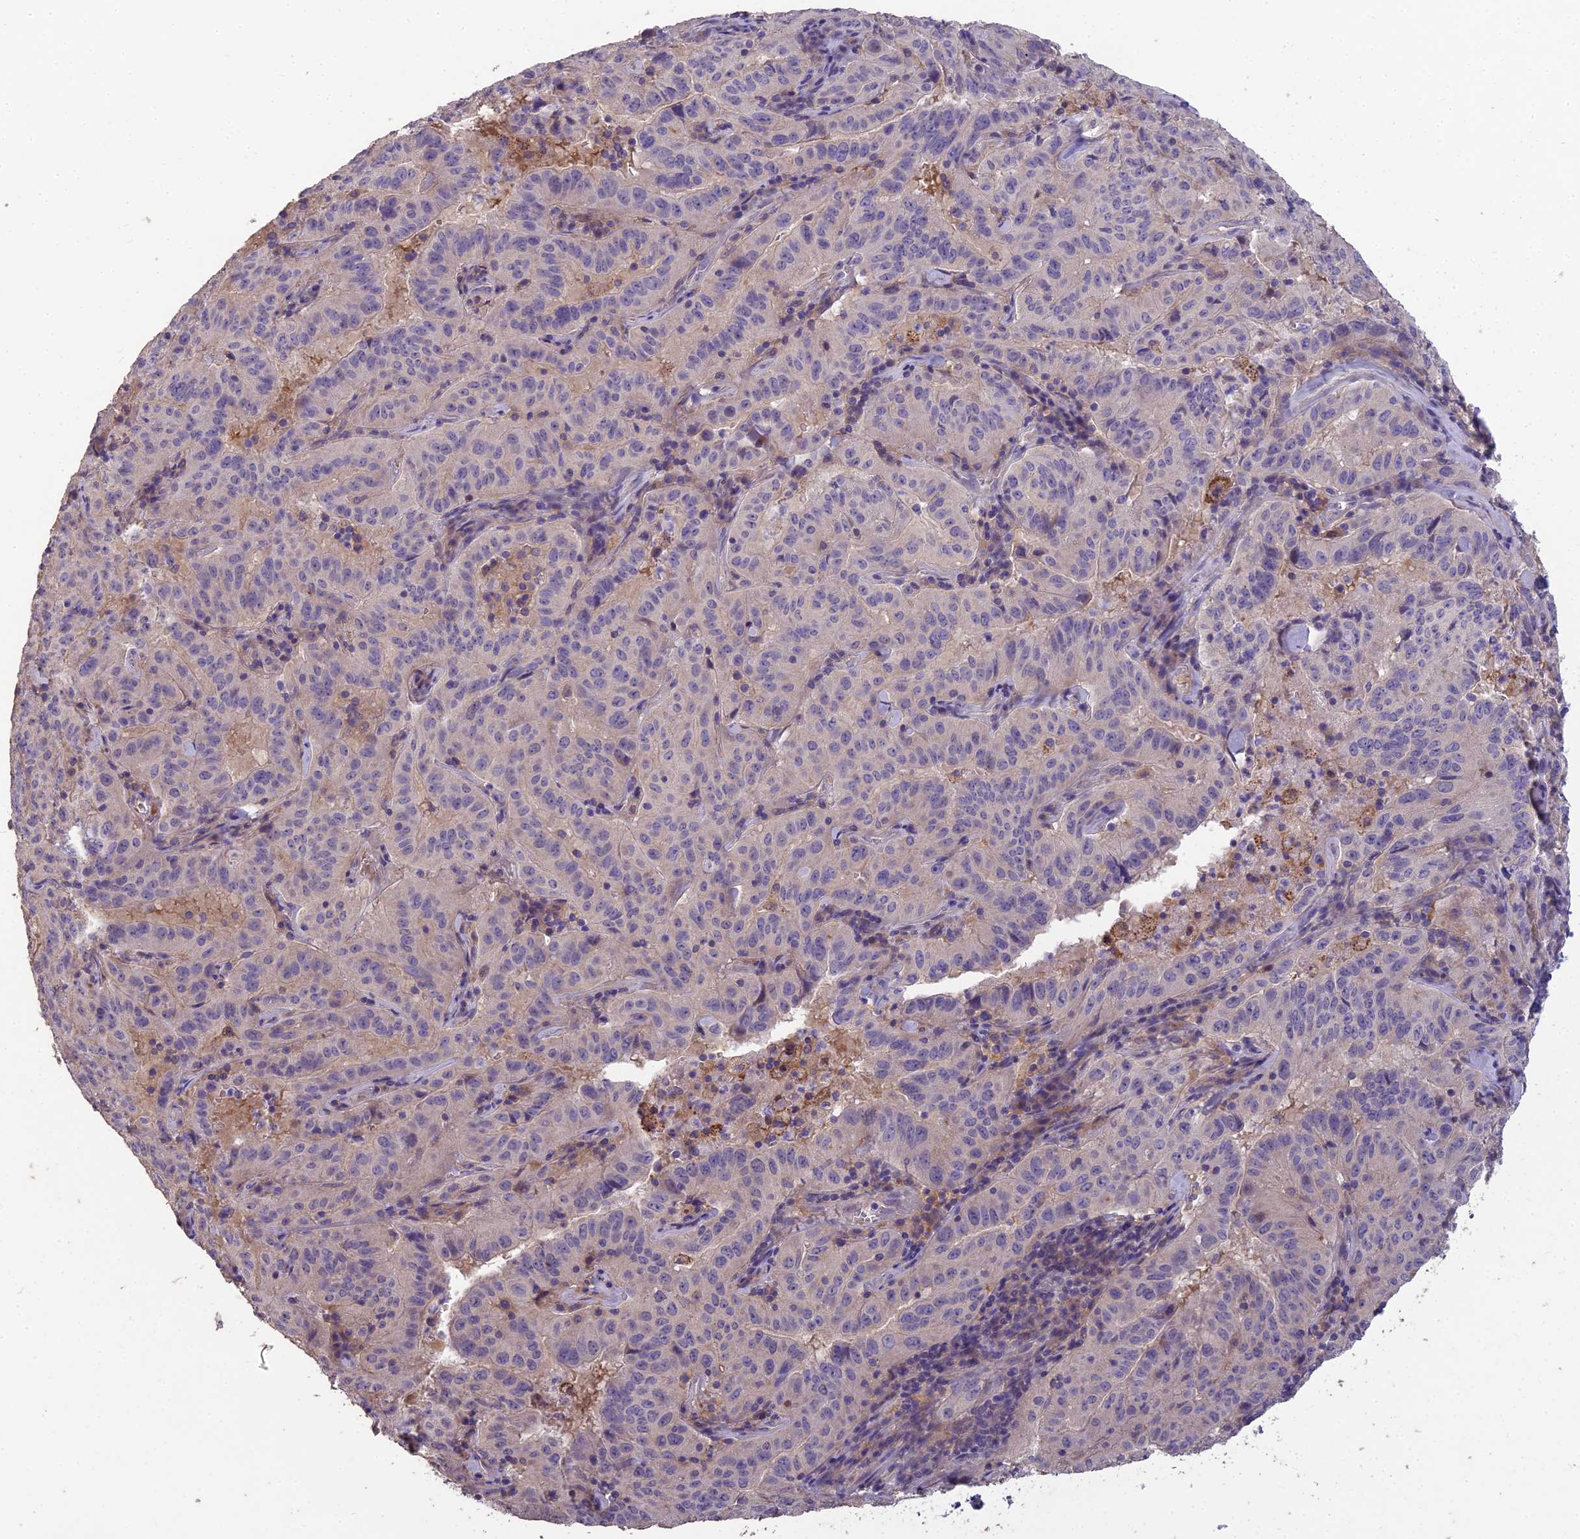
{"staining": {"intensity": "negative", "quantity": "none", "location": "none"}, "tissue": "pancreatic cancer", "cell_type": "Tumor cells", "image_type": "cancer", "snomed": [{"axis": "morphology", "description": "Adenocarcinoma, NOS"}, {"axis": "topography", "description": "Pancreas"}], "caption": "A photomicrograph of pancreatic cancer stained for a protein demonstrates no brown staining in tumor cells.", "gene": "CEACAM16", "patient": {"sex": "male", "age": 63}}